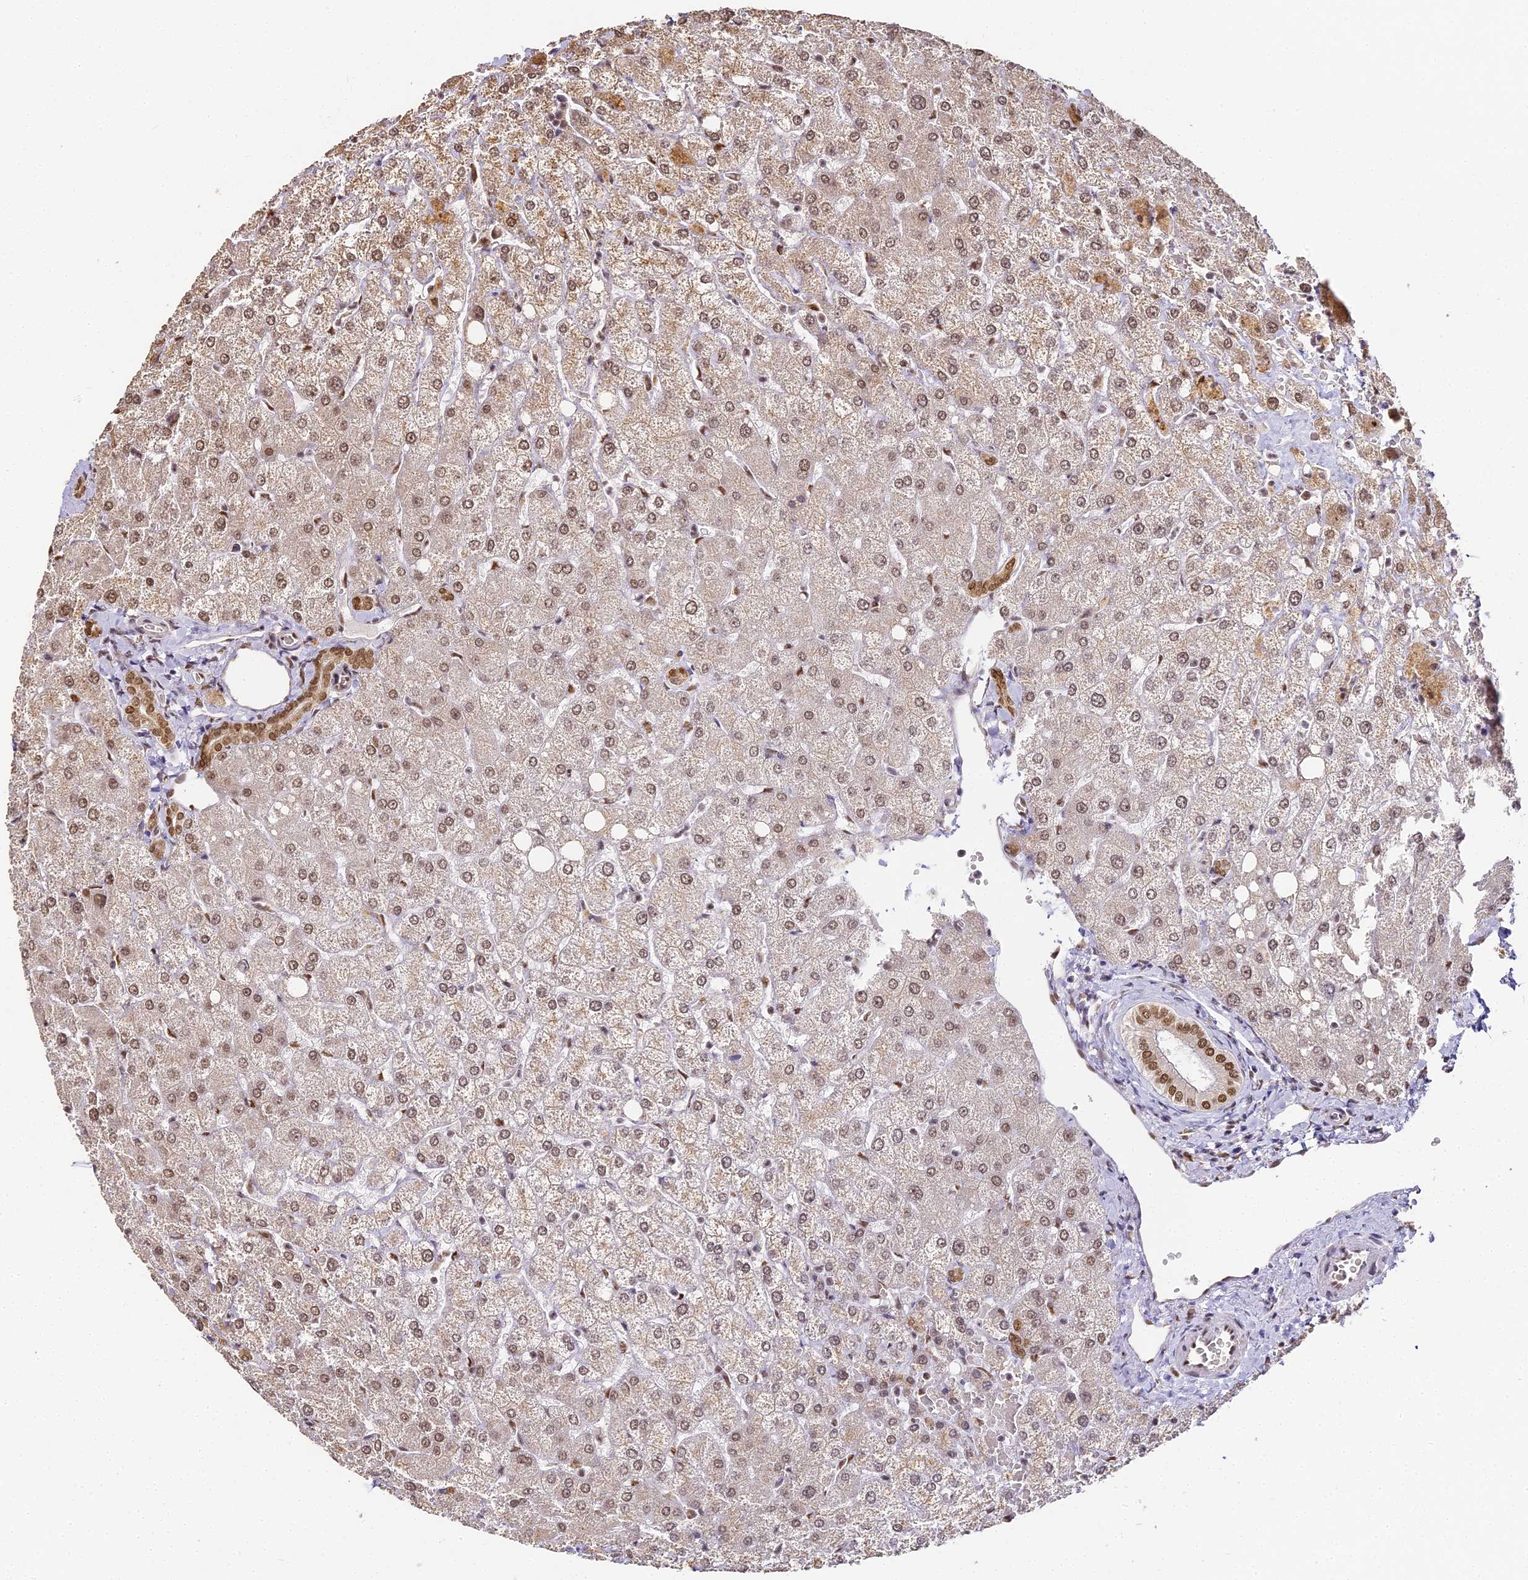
{"staining": {"intensity": "moderate", "quantity": ">75%", "location": "nuclear"}, "tissue": "liver", "cell_type": "Cholangiocytes", "image_type": "normal", "snomed": [{"axis": "morphology", "description": "Normal tissue, NOS"}, {"axis": "topography", "description": "Liver"}], "caption": "Immunohistochemistry of normal liver demonstrates medium levels of moderate nuclear positivity in about >75% of cholangiocytes. (DAB = brown stain, brightfield microscopy at high magnification).", "gene": "HNRNPA1", "patient": {"sex": "female", "age": 54}}